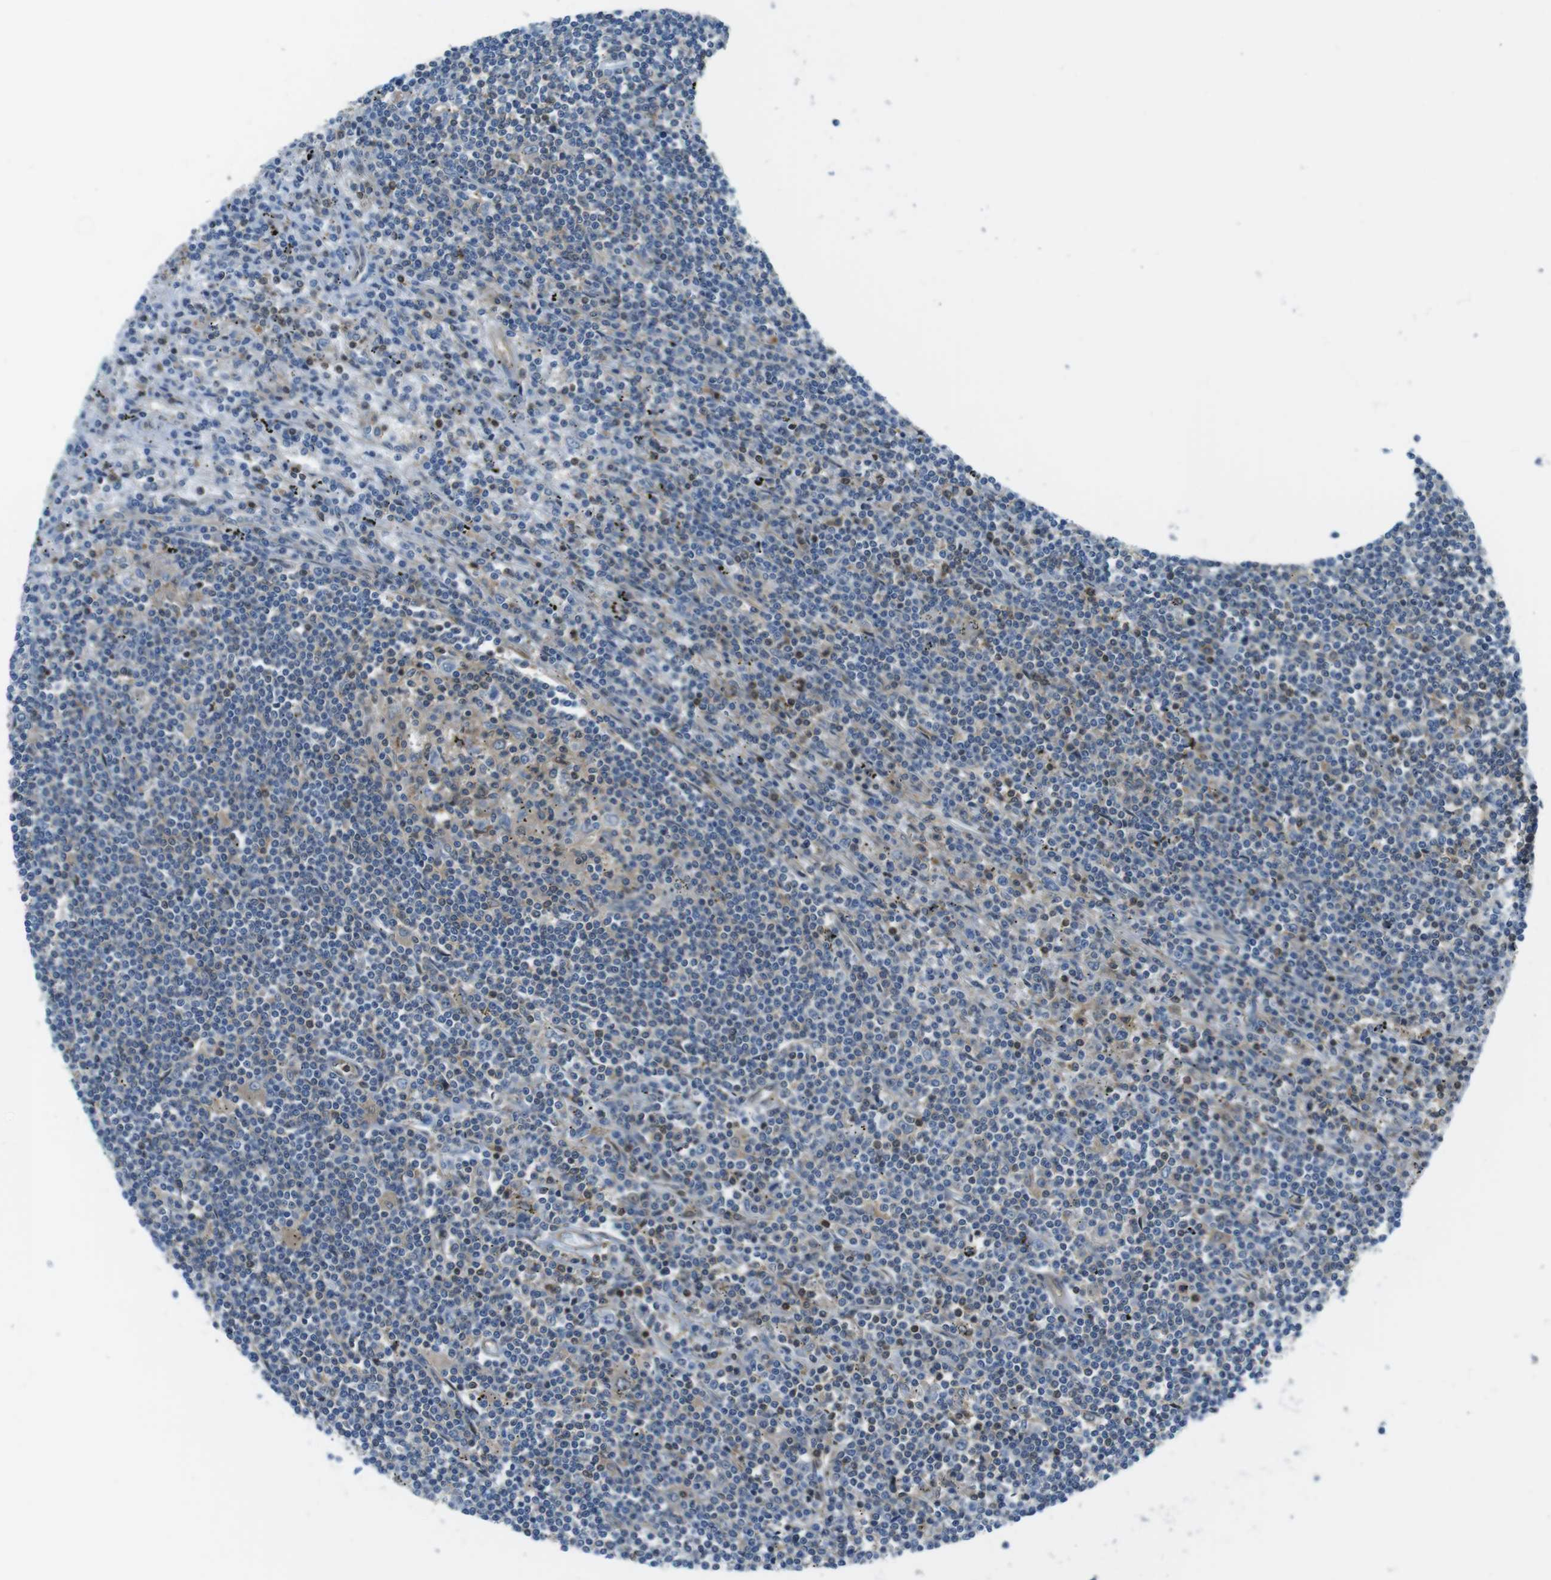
{"staining": {"intensity": "negative", "quantity": "none", "location": "none"}, "tissue": "lymphoma", "cell_type": "Tumor cells", "image_type": "cancer", "snomed": [{"axis": "morphology", "description": "Malignant lymphoma, non-Hodgkin's type, Low grade"}, {"axis": "topography", "description": "Spleen"}], "caption": "This is an immunohistochemistry (IHC) micrograph of malignant lymphoma, non-Hodgkin's type (low-grade). There is no positivity in tumor cells.", "gene": "TES", "patient": {"sex": "male", "age": 76}}